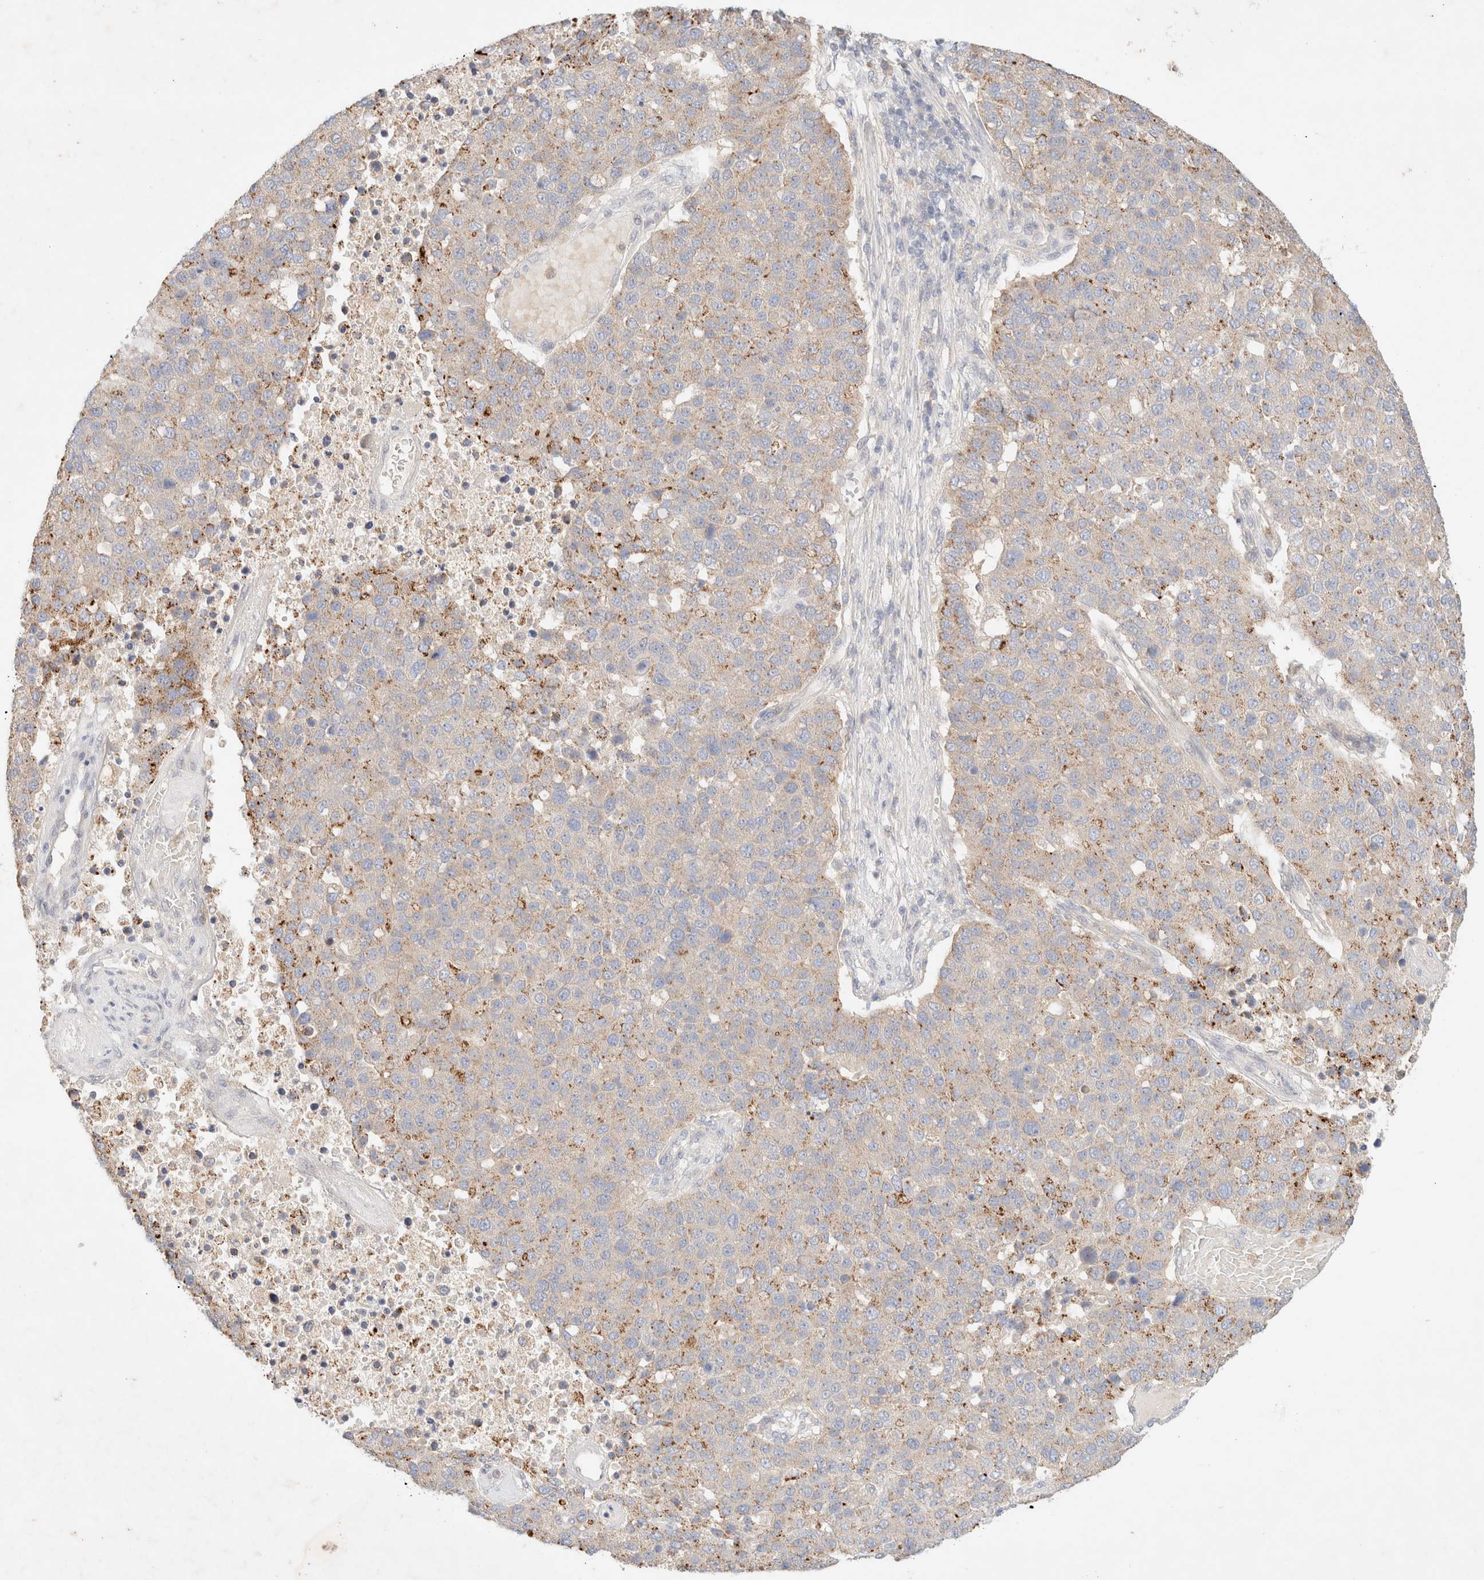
{"staining": {"intensity": "moderate", "quantity": "<25%", "location": "cytoplasmic/membranous"}, "tissue": "pancreatic cancer", "cell_type": "Tumor cells", "image_type": "cancer", "snomed": [{"axis": "morphology", "description": "Adenocarcinoma, NOS"}, {"axis": "topography", "description": "Pancreas"}], "caption": "Pancreatic cancer stained with a protein marker displays moderate staining in tumor cells.", "gene": "SGSM2", "patient": {"sex": "female", "age": 61}}